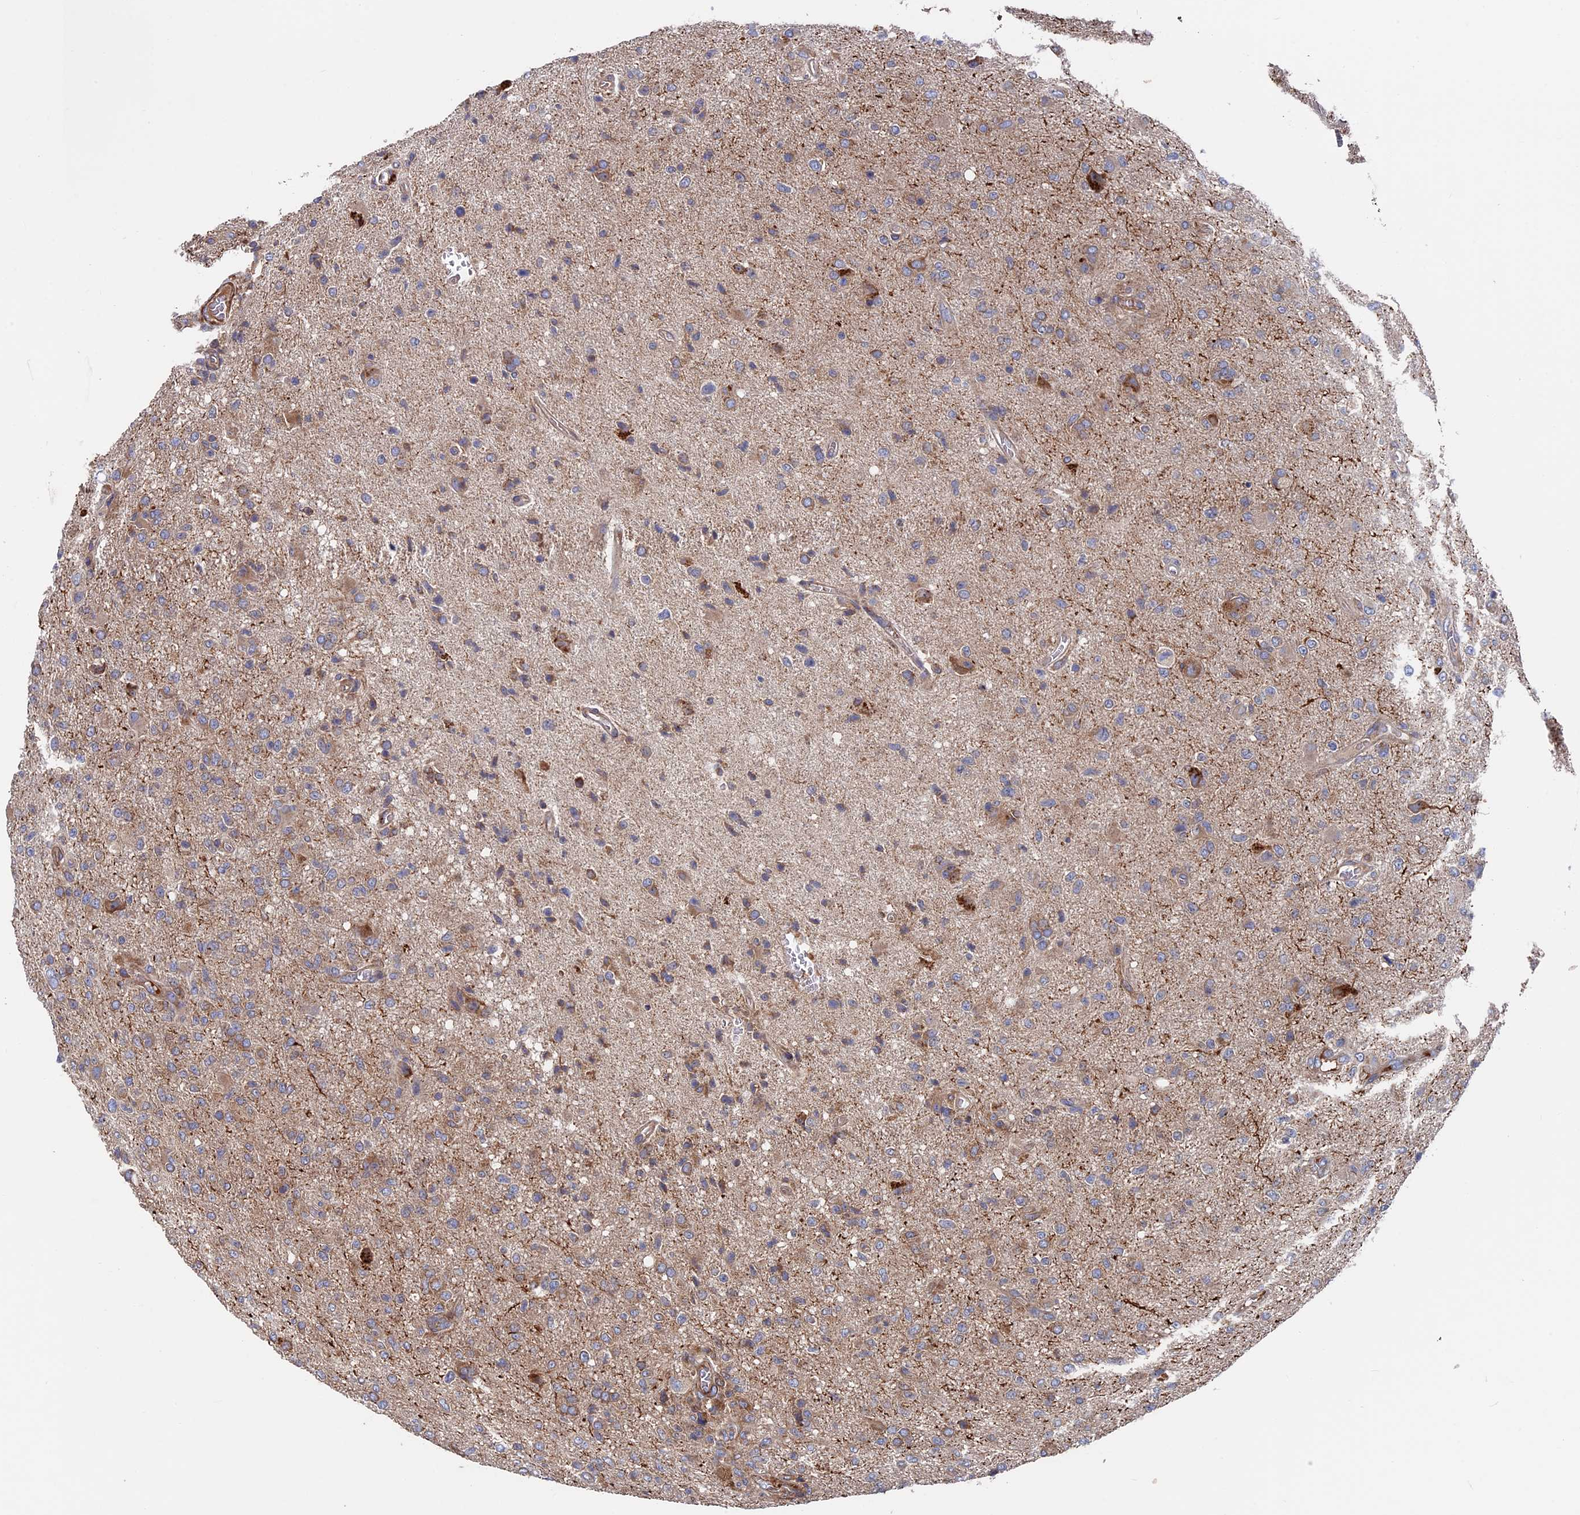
{"staining": {"intensity": "weak", "quantity": "<25%", "location": "cytoplasmic/membranous"}, "tissue": "glioma", "cell_type": "Tumor cells", "image_type": "cancer", "snomed": [{"axis": "morphology", "description": "Glioma, malignant, High grade"}, {"axis": "topography", "description": "Brain"}], "caption": "Immunohistochemical staining of malignant high-grade glioma reveals no significant positivity in tumor cells. (DAB (3,3'-diaminobenzidine) immunohistochemistry (IHC) visualized using brightfield microscopy, high magnification).", "gene": "DNAJC3", "patient": {"sex": "female", "age": 57}}